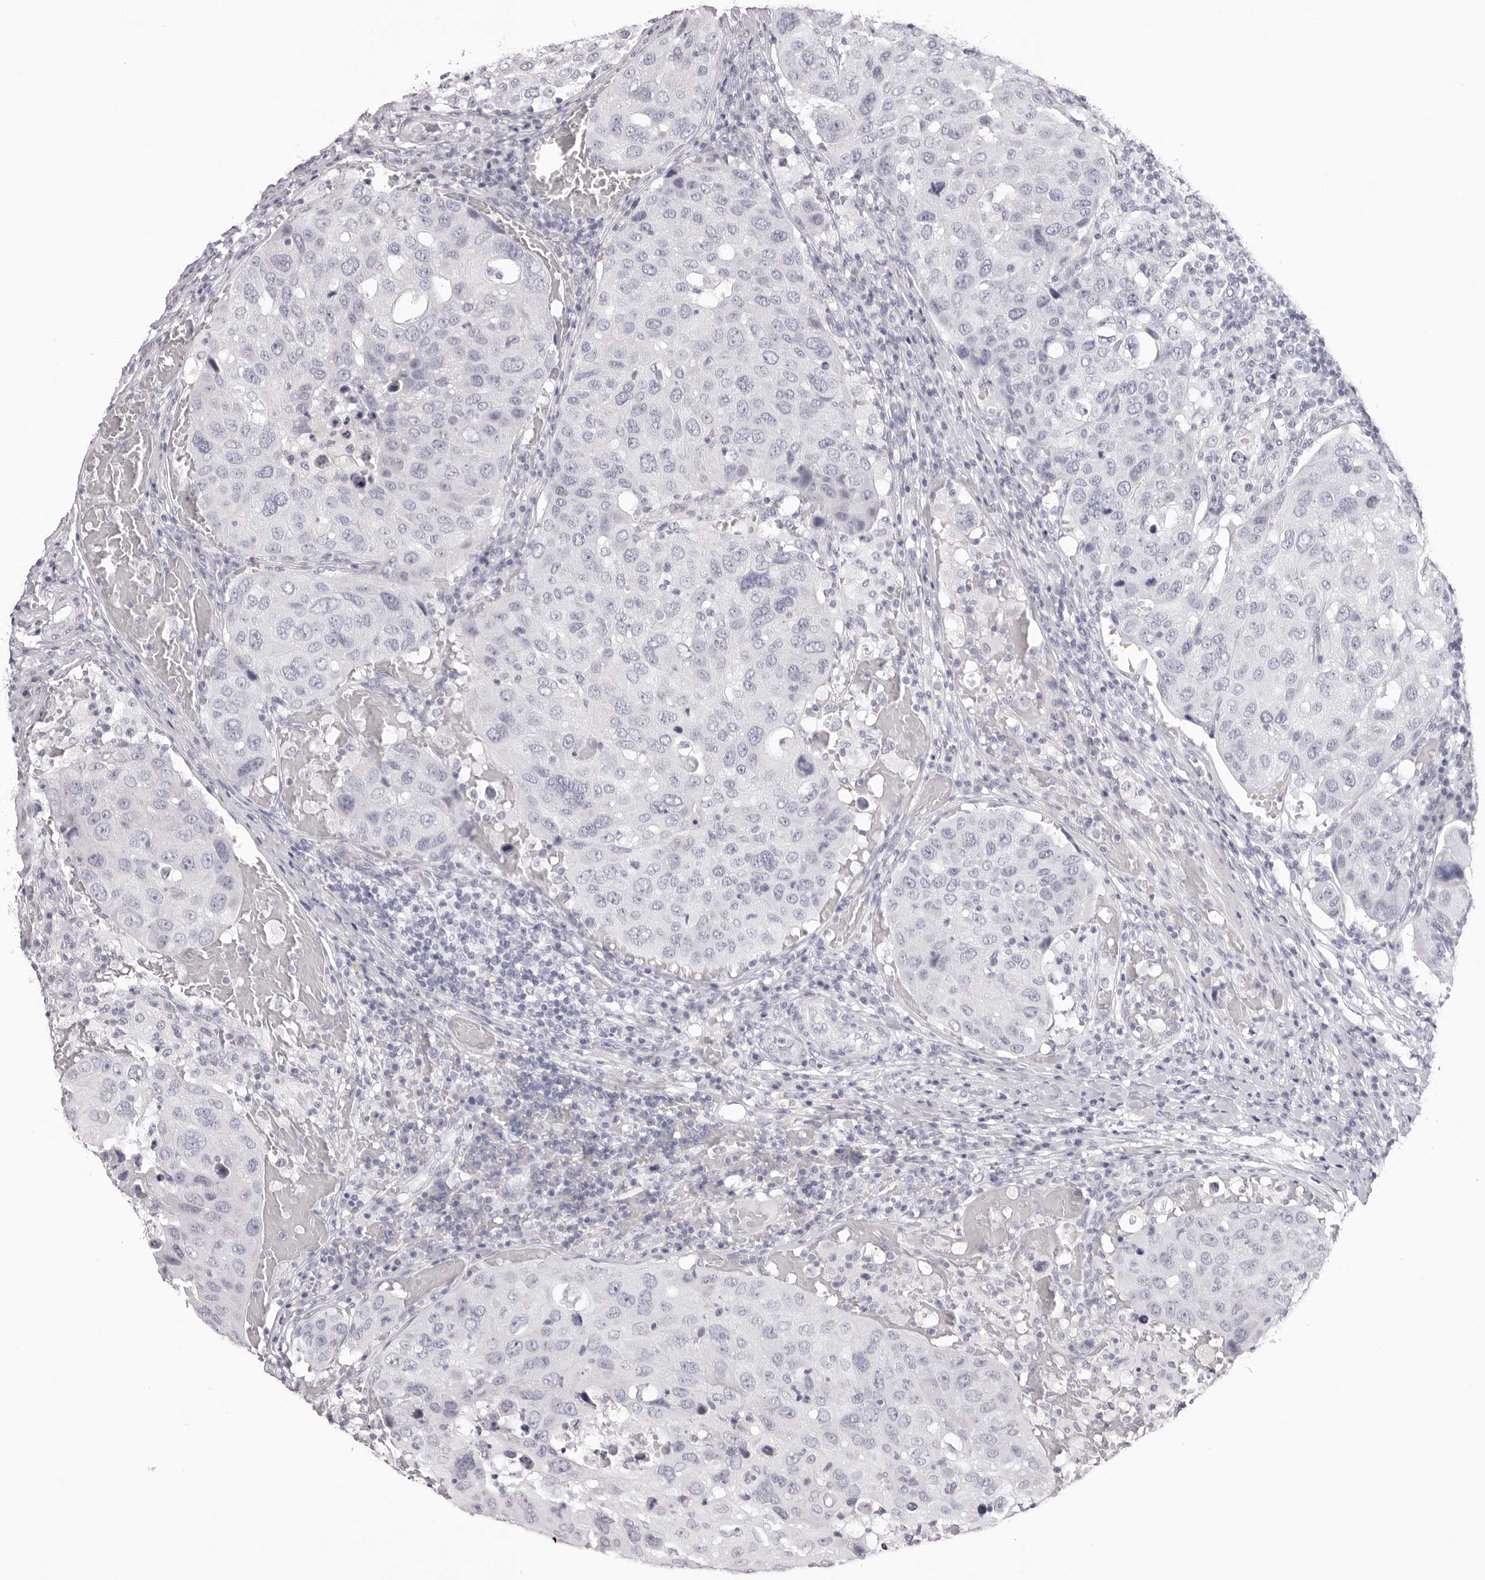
{"staining": {"intensity": "negative", "quantity": "none", "location": "none"}, "tissue": "urothelial cancer", "cell_type": "Tumor cells", "image_type": "cancer", "snomed": [{"axis": "morphology", "description": "Urothelial carcinoma, High grade"}, {"axis": "topography", "description": "Lymph node"}, {"axis": "topography", "description": "Urinary bladder"}], "caption": "Immunohistochemistry (IHC) image of neoplastic tissue: high-grade urothelial carcinoma stained with DAB demonstrates no significant protein staining in tumor cells. (DAB (3,3'-diaminobenzidine) IHC visualized using brightfield microscopy, high magnification).", "gene": "CST1", "patient": {"sex": "male", "age": 51}}